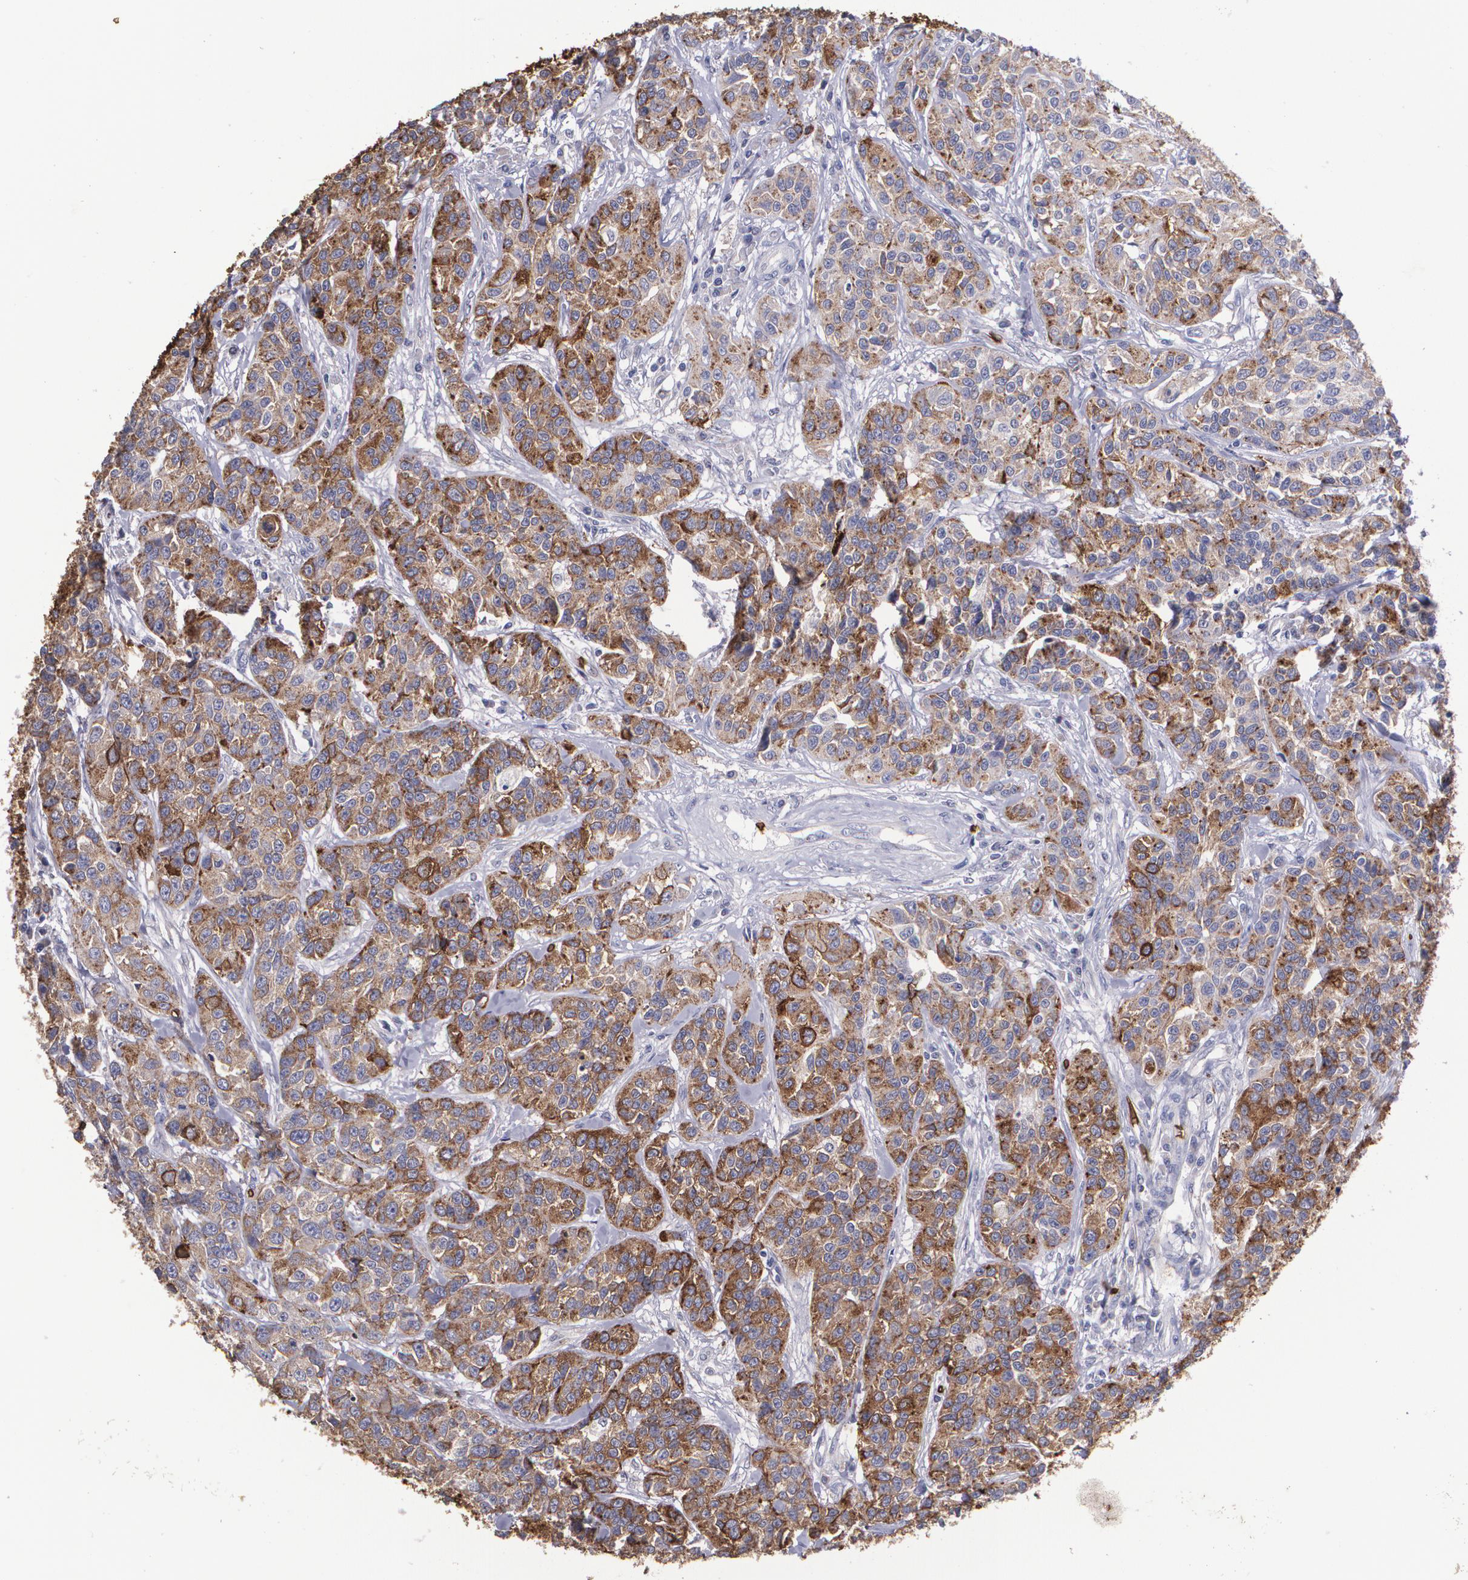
{"staining": {"intensity": "strong", "quantity": ">75%", "location": "cytoplasmic/membranous"}, "tissue": "urothelial cancer", "cell_type": "Tumor cells", "image_type": "cancer", "snomed": [{"axis": "morphology", "description": "Urothelial carcinoma, High grade"}, {"axis": "topography", "description": "Urinary bladder"}], "caption": "Brown immunohistochemical staining in human high-grade urothelial carcinoma exhibits strong cytoplasmic/membranous staining in about >75% of tumor cells.", "gene": "SLC2A1", "patient": {"sex": "female", "age": 81}}